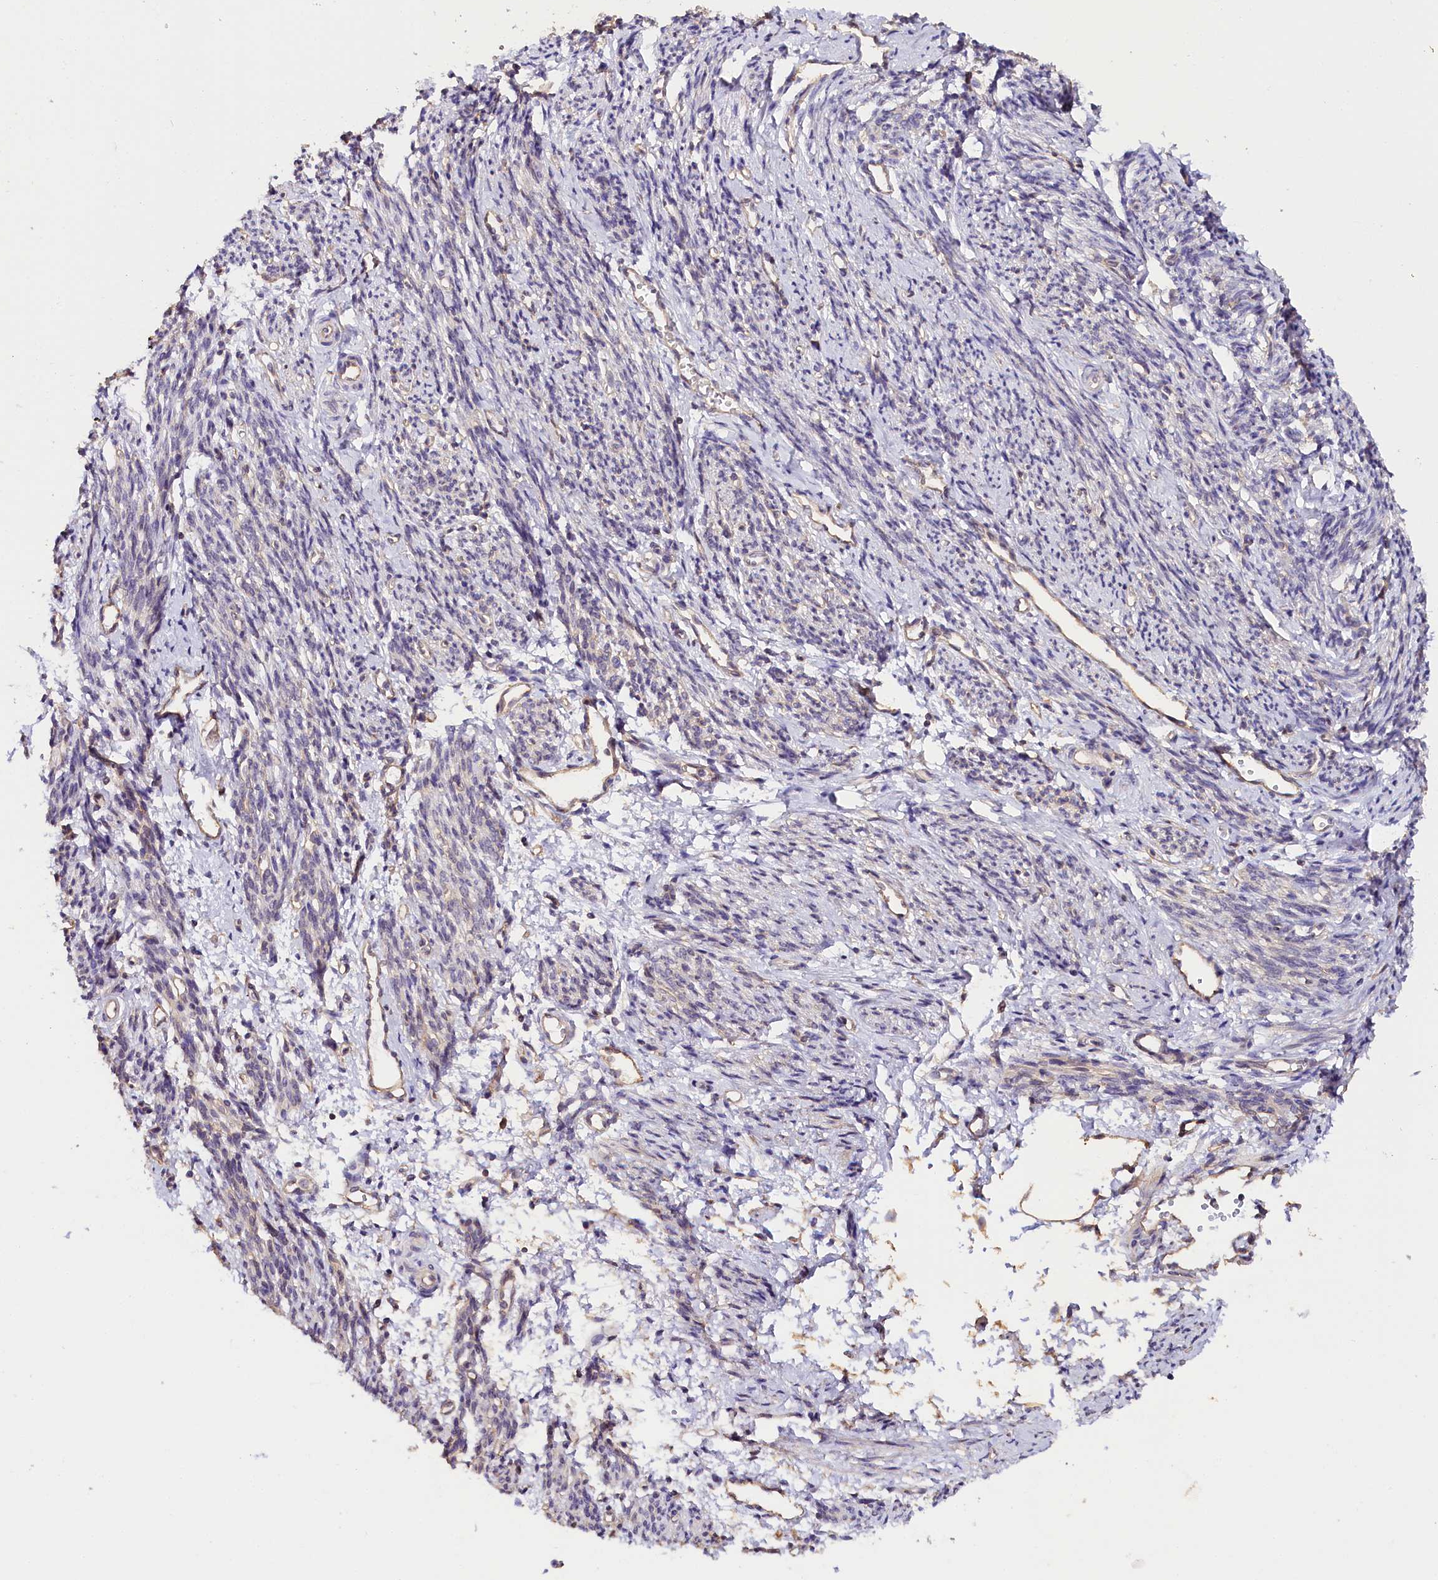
{"staining": {"intensity": "weak", "quantity": "<25%", "location": "cytoplasmic/membranous"}, "tissue": "smooth muscle", "cell_type": "Smooth muscle cells", "image_type": "normal", "snomed": [{"axis": "morphology", "description": "Normal tissue, NOS"}, {"axis": "topography", "description": "Smooth muscle"}, {"axis": "topography", "description": "Uterus"}], "caption": "The photomicrograph exhibits no staining of smooth muscle cells in normal smooth muscle. (DAB (3,3'-diaminobenzidine) immunohistochemistry with hematoxylin counter stain).", "gene": "KATNB1", "patient": {"sex": "female", "age": 59}}